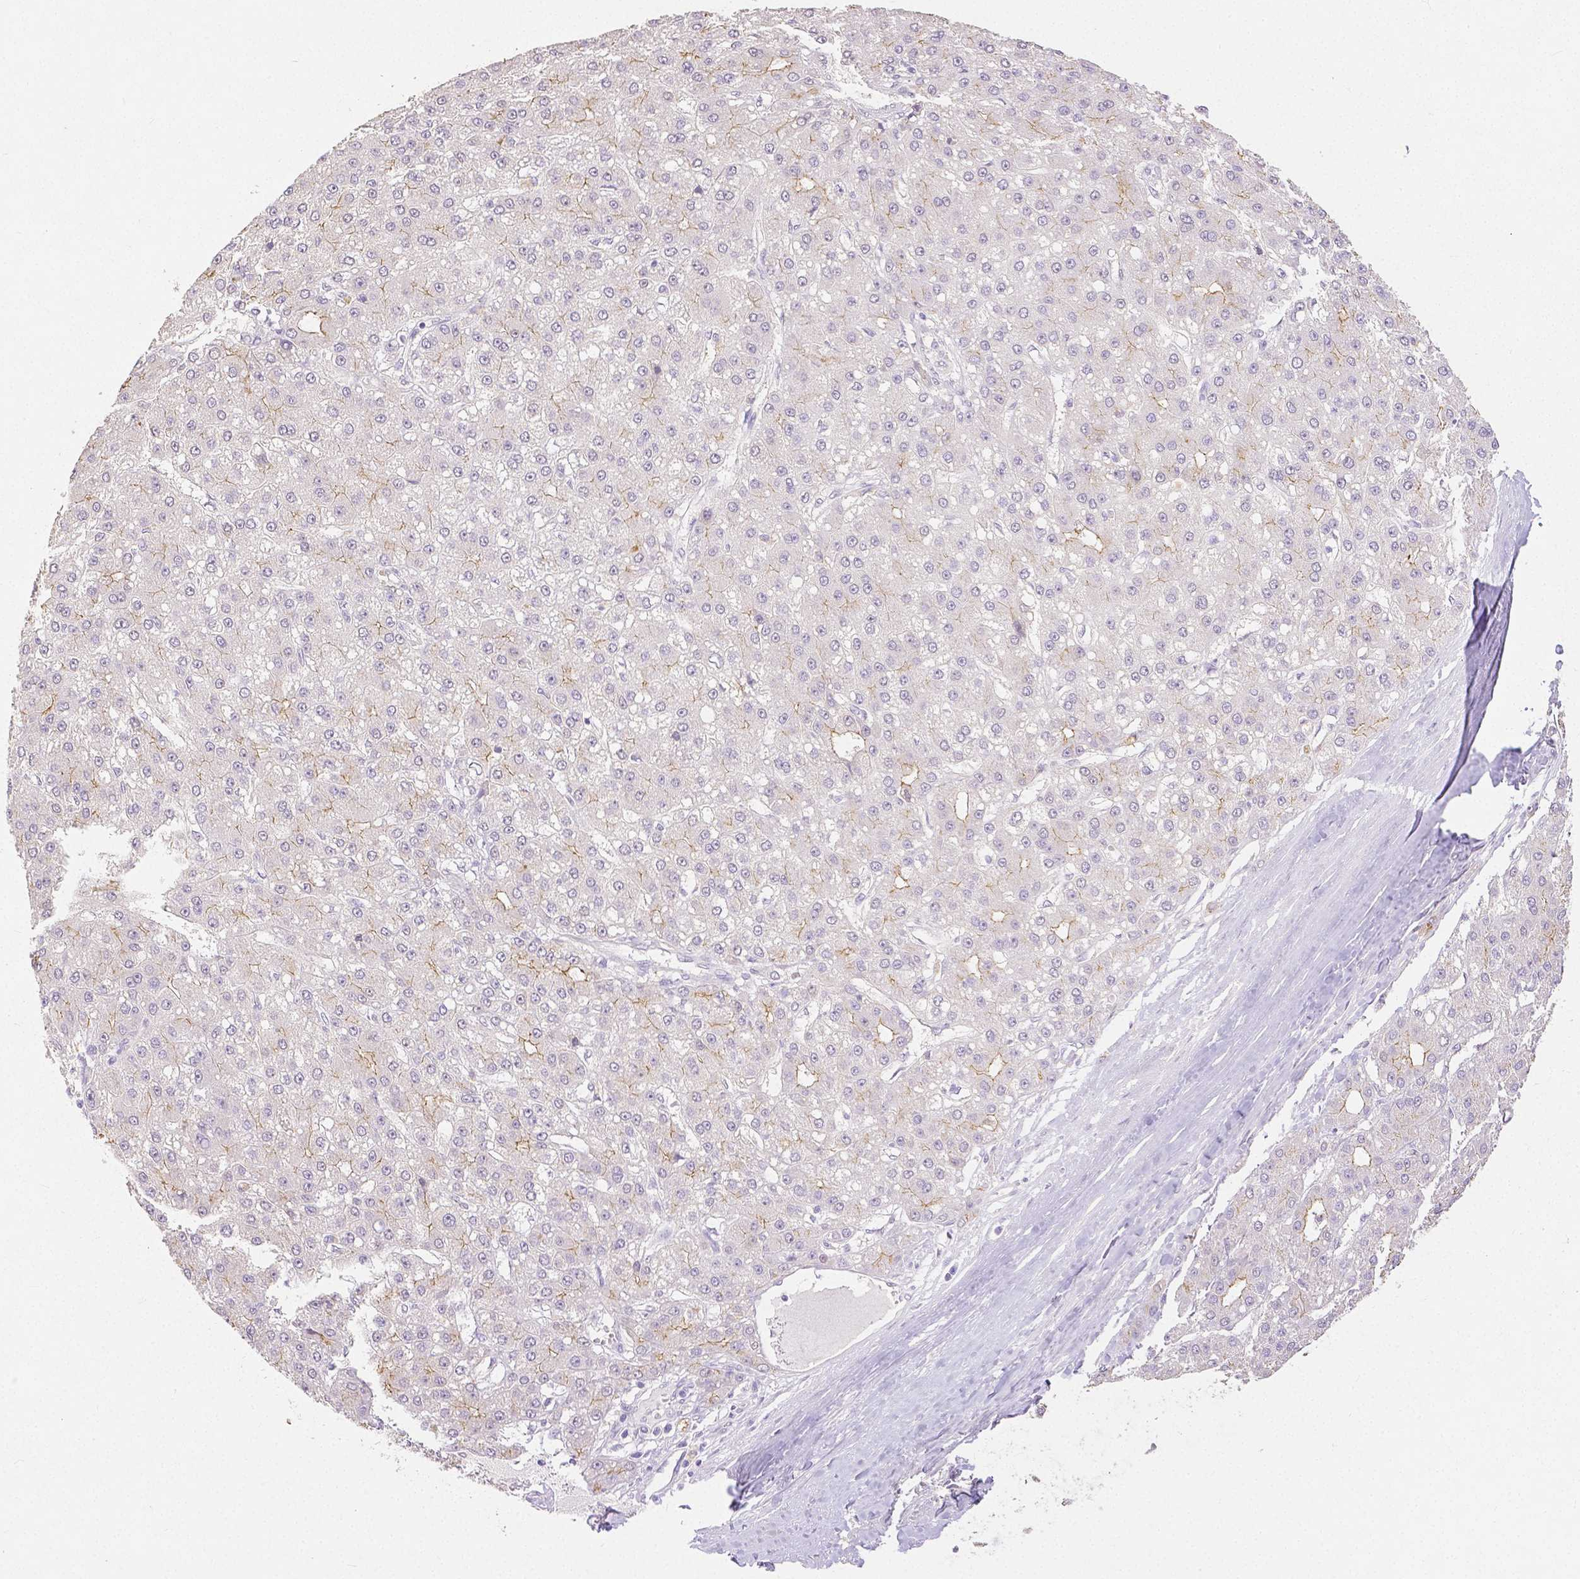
{"staining": {"intensity": "weak", "quantity": "<25%", "location": "cytoplasmic/membranous"}, "tissue": "liver cancer", "cell_type": "Tumor cells", "image_type": "cancer", "snomed": [{"axis": "morphology", "description": "Carcinoma, Hepatocellular, NOS"}, {"axis": "topography", "description": "Liver"}], "caption": "Immunohistochemistry of hepatocellular carcinoma (liver) reveals no positivity in tumor cells.", "gene": "OCLN", "patient": {"sex": "male", "age": 67}}